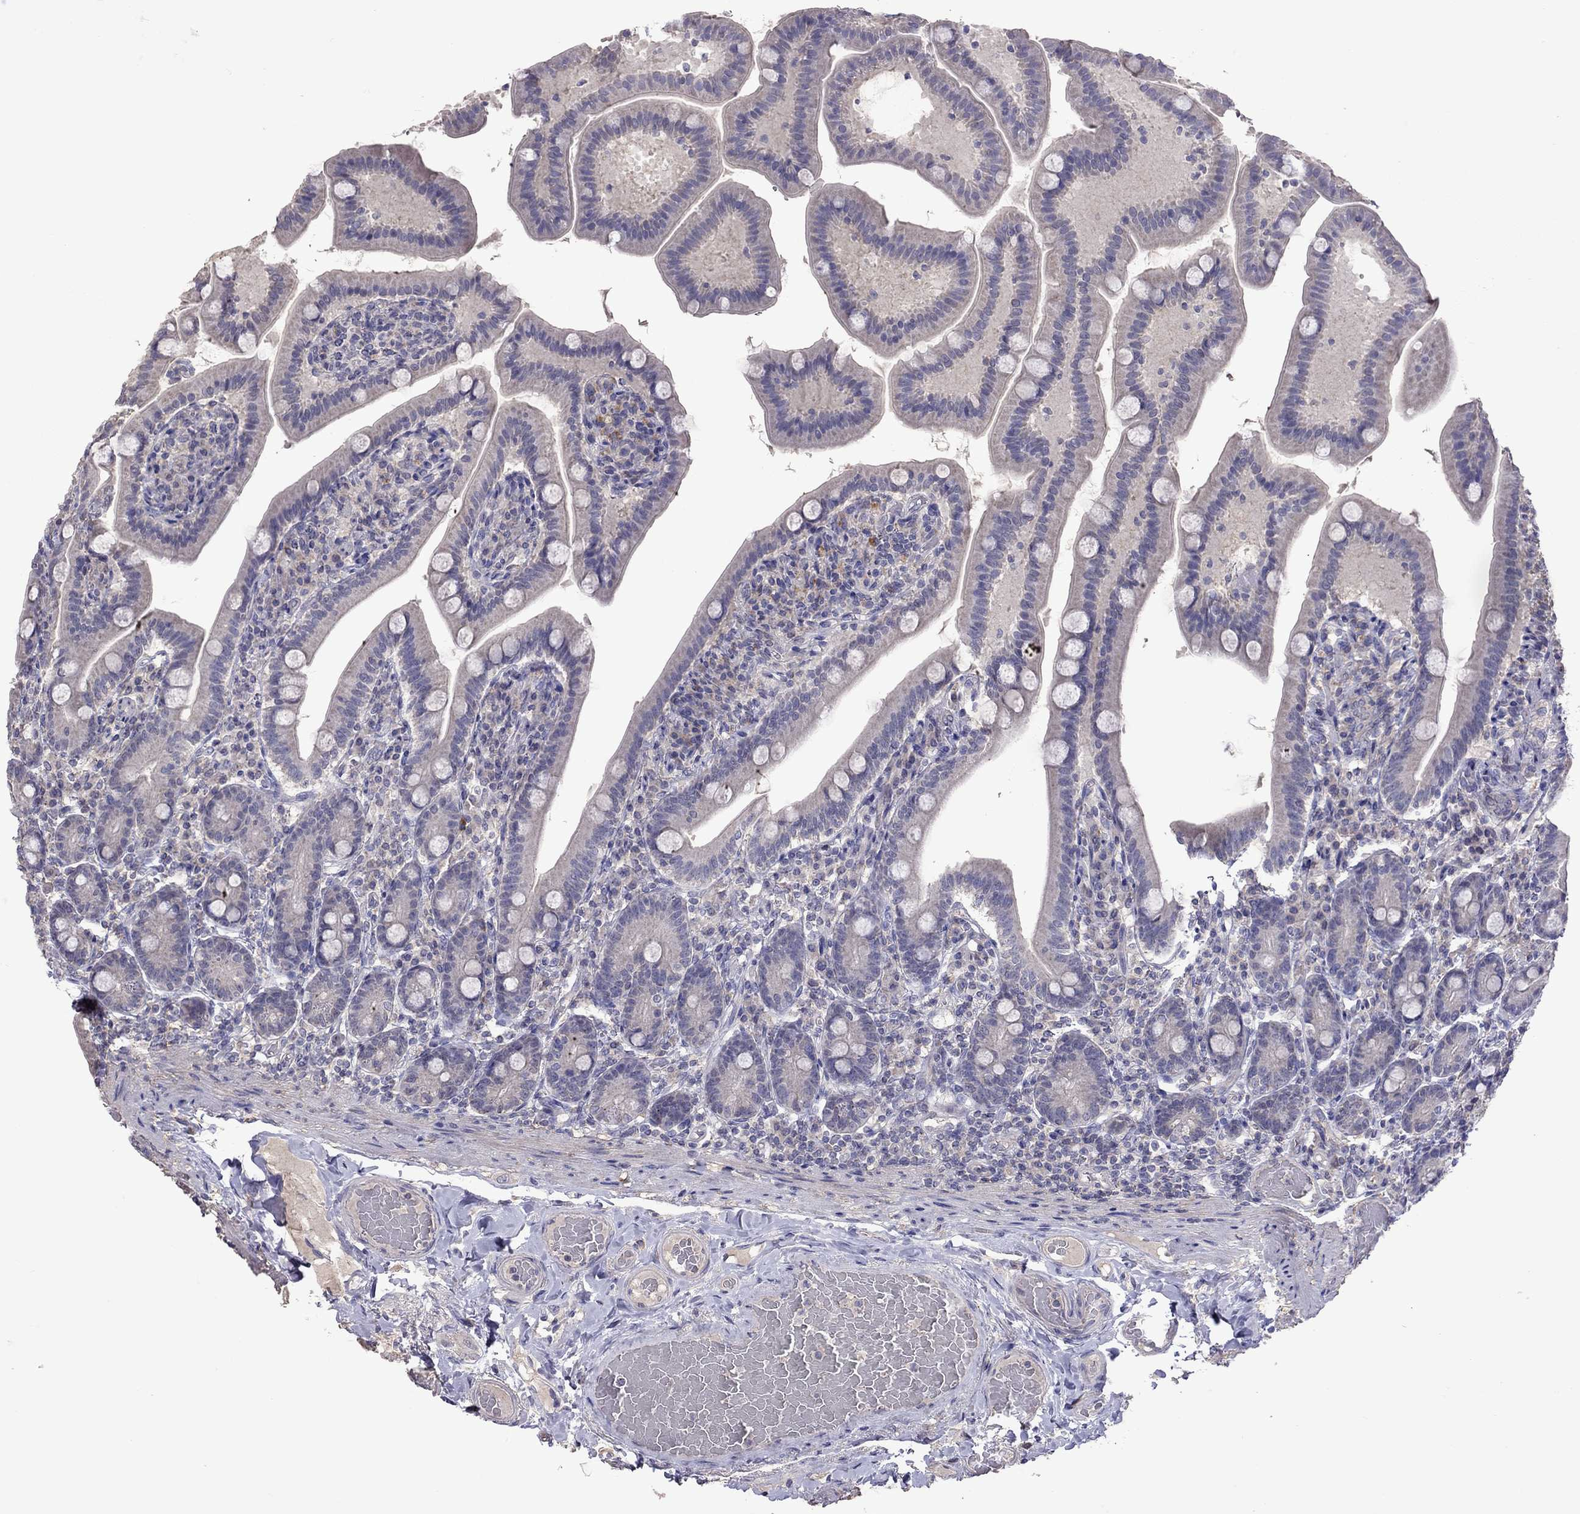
{"staining": {"intensity": "negative", "quantity": "none", "location": "none"}, "tissue": "small intestine", "cell_type": "Glandular cells", "image_type": "normal", "snomed": [{"axis": "morphology", "description": "Normal tissue, NOS"}, {"axis": "topography", "description": "Small intestine"}], "caption": "The micrograph demonstrates no significant expression in glandular cells of small intestine.", "gene": "RTP5", "patient": {"sex": "male", "age": 66}}